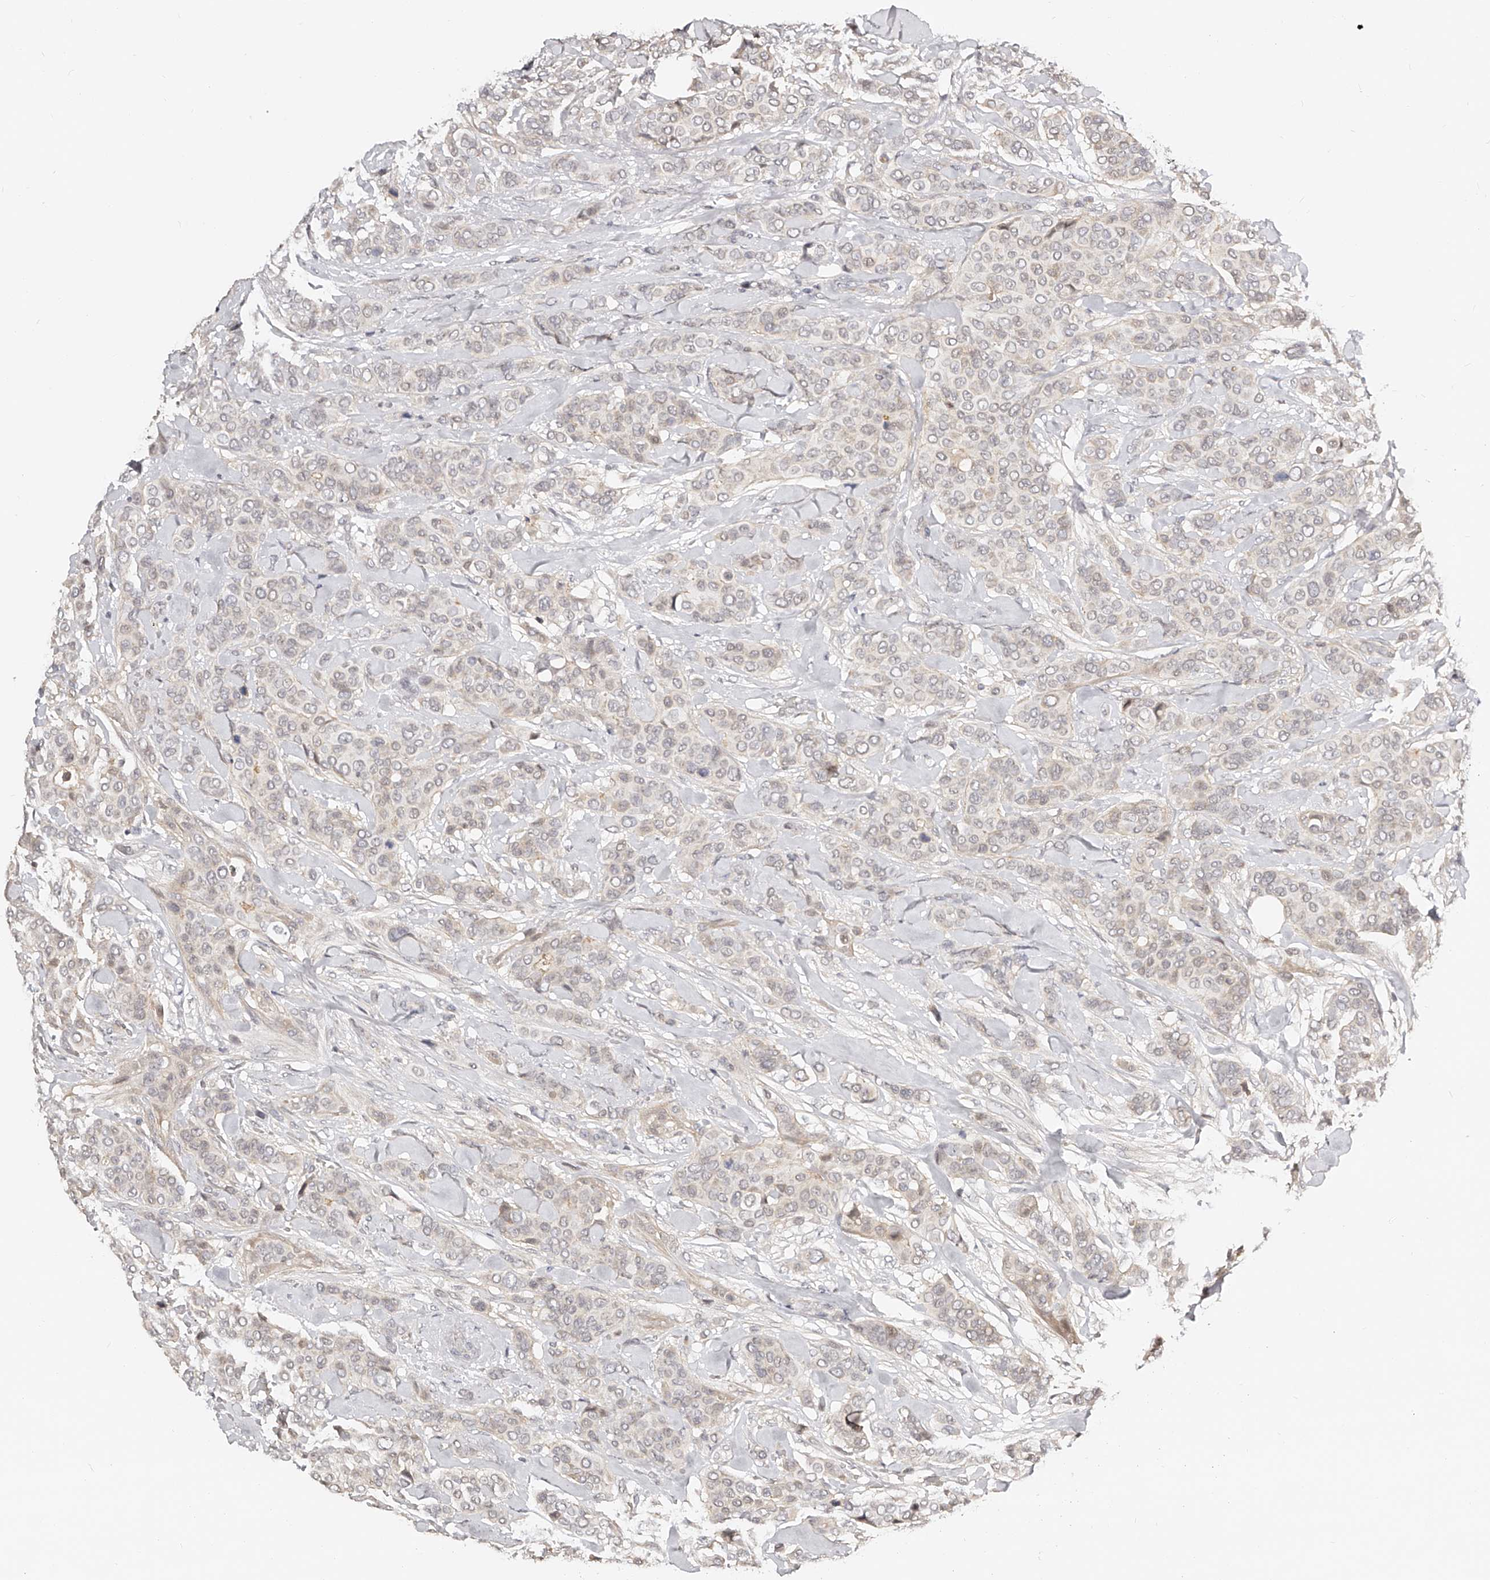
{"staining": {"intensity": "negative", "quantity": "none", "location": "none"}, "tissue": "breast cancer", "cell_type": "Tumor cells", "image_type": "cancer", "snomed": [{"axis": "morphology", "description": "Lobular carcinoma"}, {"axis": "topography", "description": "Breast"}], "caption": "Protein analysis of breast cancer (lobular carcinoma) reveals no significant staining in tumor cells. (Brightfield microscopy of DAB (3,3'-diaminobenzidine) immunohistochemistry (IHC) at high magnification).", "gene": "ZNF789", "patient": {"sex": "female", "age": 51}}